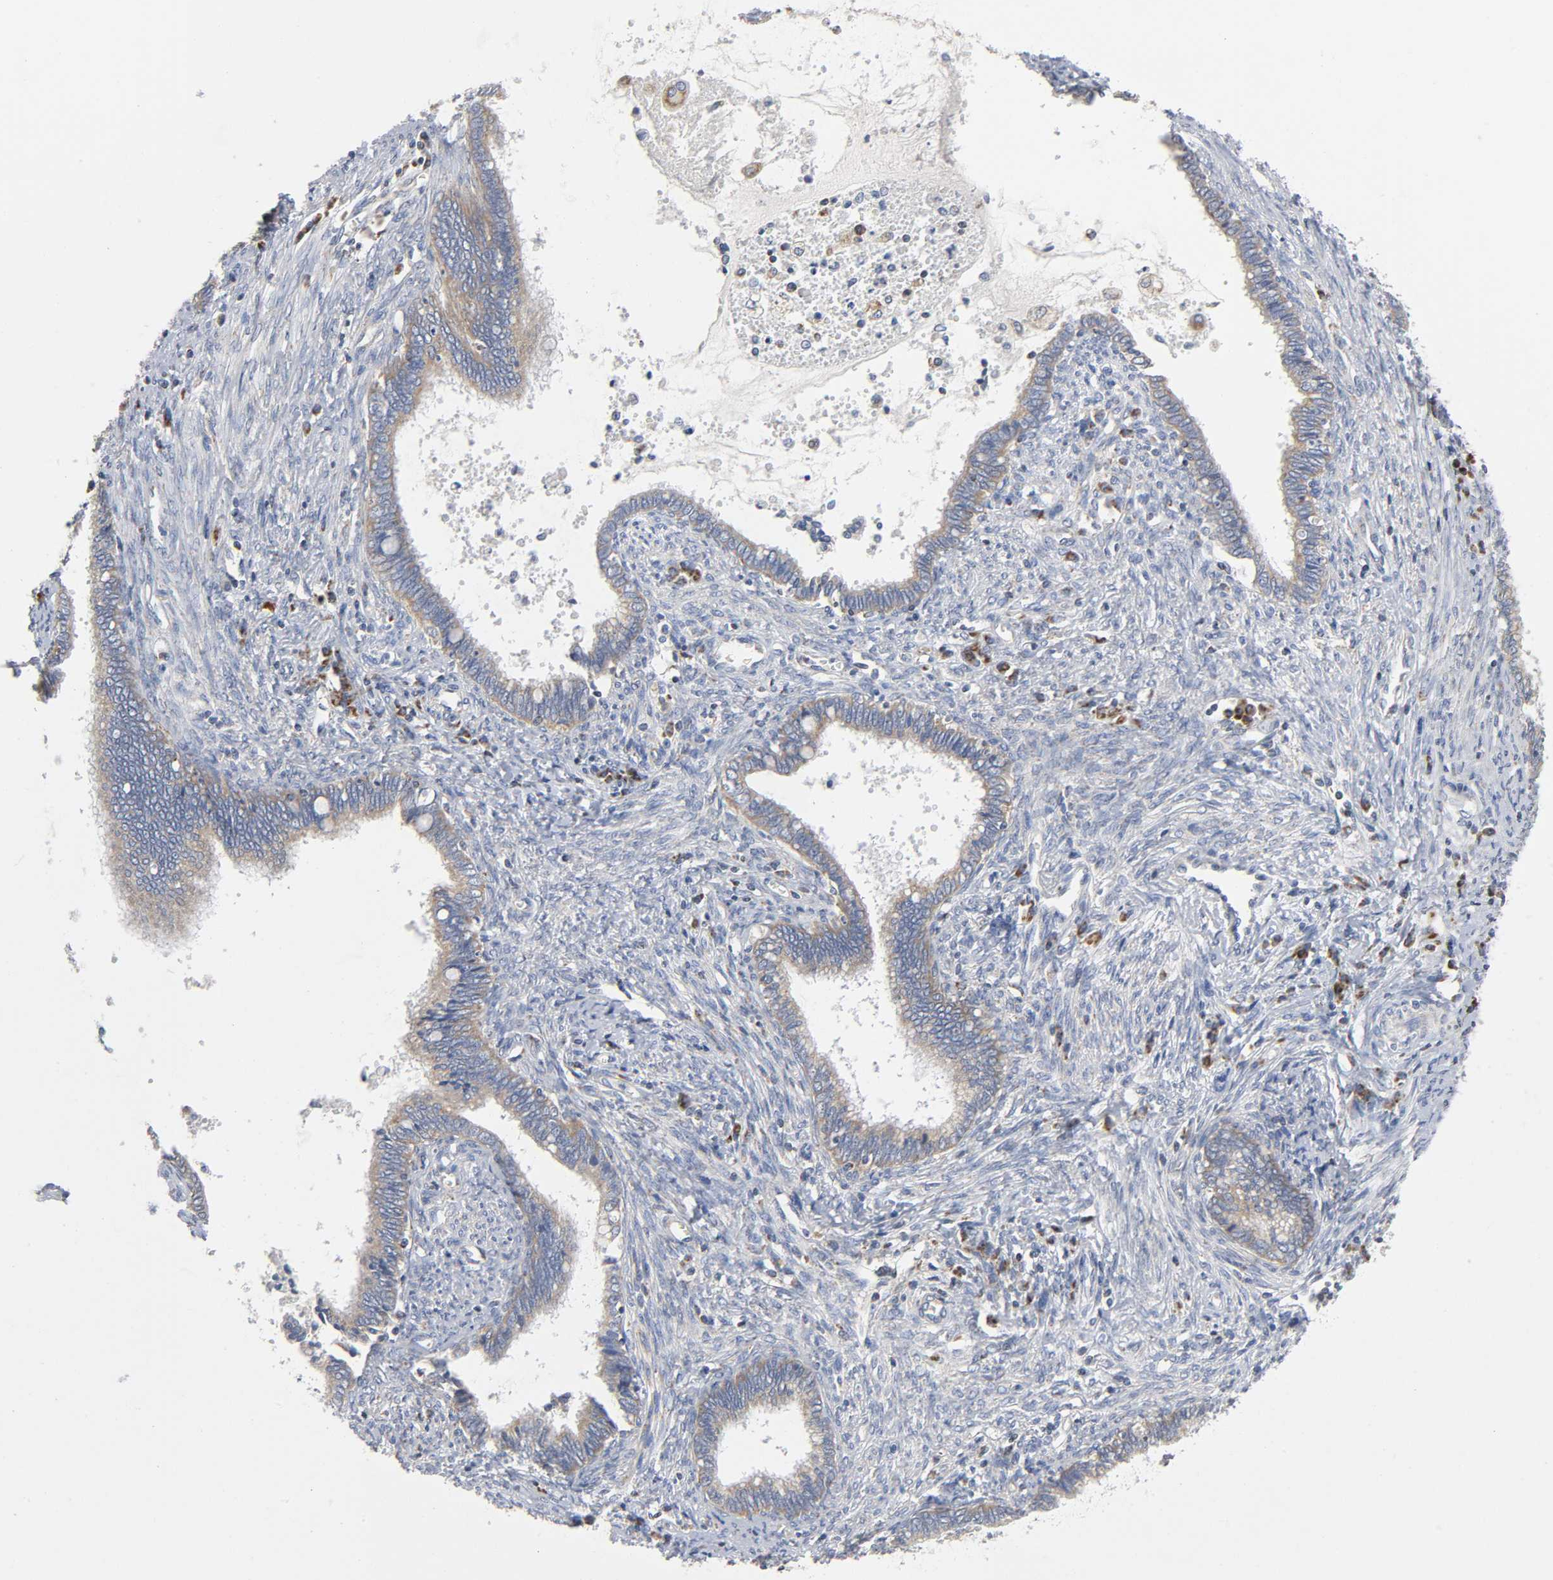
{"staining": {"intensity": "weak", "quantity": ">75%", "location": "cytoplasmic/membranous"}, "tissue": "cervical cancer", "cell_type": "Tumor cells", "image_type": "cancer", "snomed": [{"axis": "morphology", "description": "Adenocarcinoma, NOS"}, {"axis": "topography", "description": "Cervix"}], "caption": "Cervical cancer (adenocarcinoma) tissue shows weak cytoplasmic/membranous staining in about >75% of tumor cells, visualized by immunohistochemistry.", "gene": "BAK1", "patient": {"sex": "female", "age": 44}}